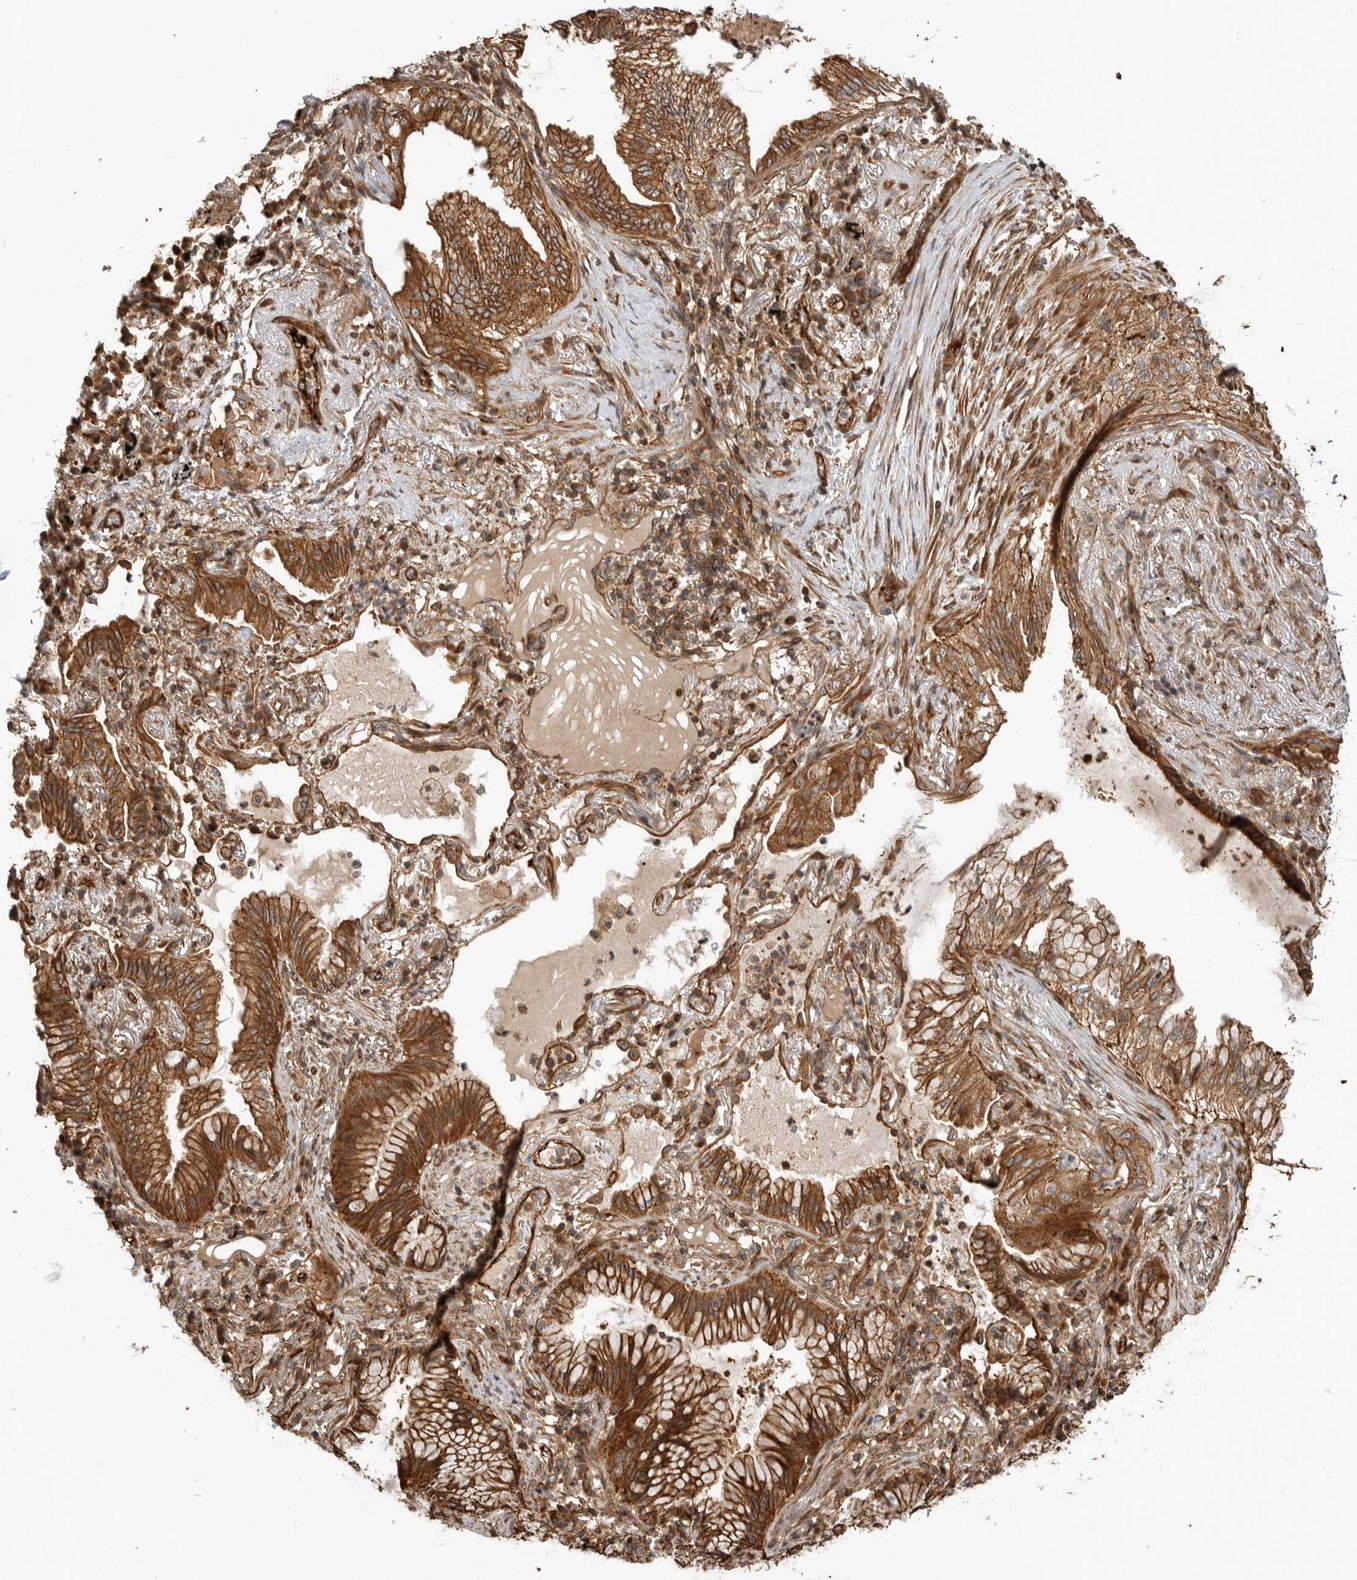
{"staining": {"intensity": "strong", "quantity": ">75%", "location": "cytoplasmic/membranous"}, "tissue": "lung cancer", "cell_type": "Tumor cells", "image_type": "cancer", "snomed": [{"axis": "morphology", "description": "Adenocarcinoma, NOS"}, {"axis": "topography", "description": "Lung"}], "caption": "The image demonstrates a brown stain indicating the presence of a protein in the cytoplasmic/membranous of tumor cells in lung cancer.", "gene": "GPATCH2", "patient": {"sex": "female", "age": 70}}